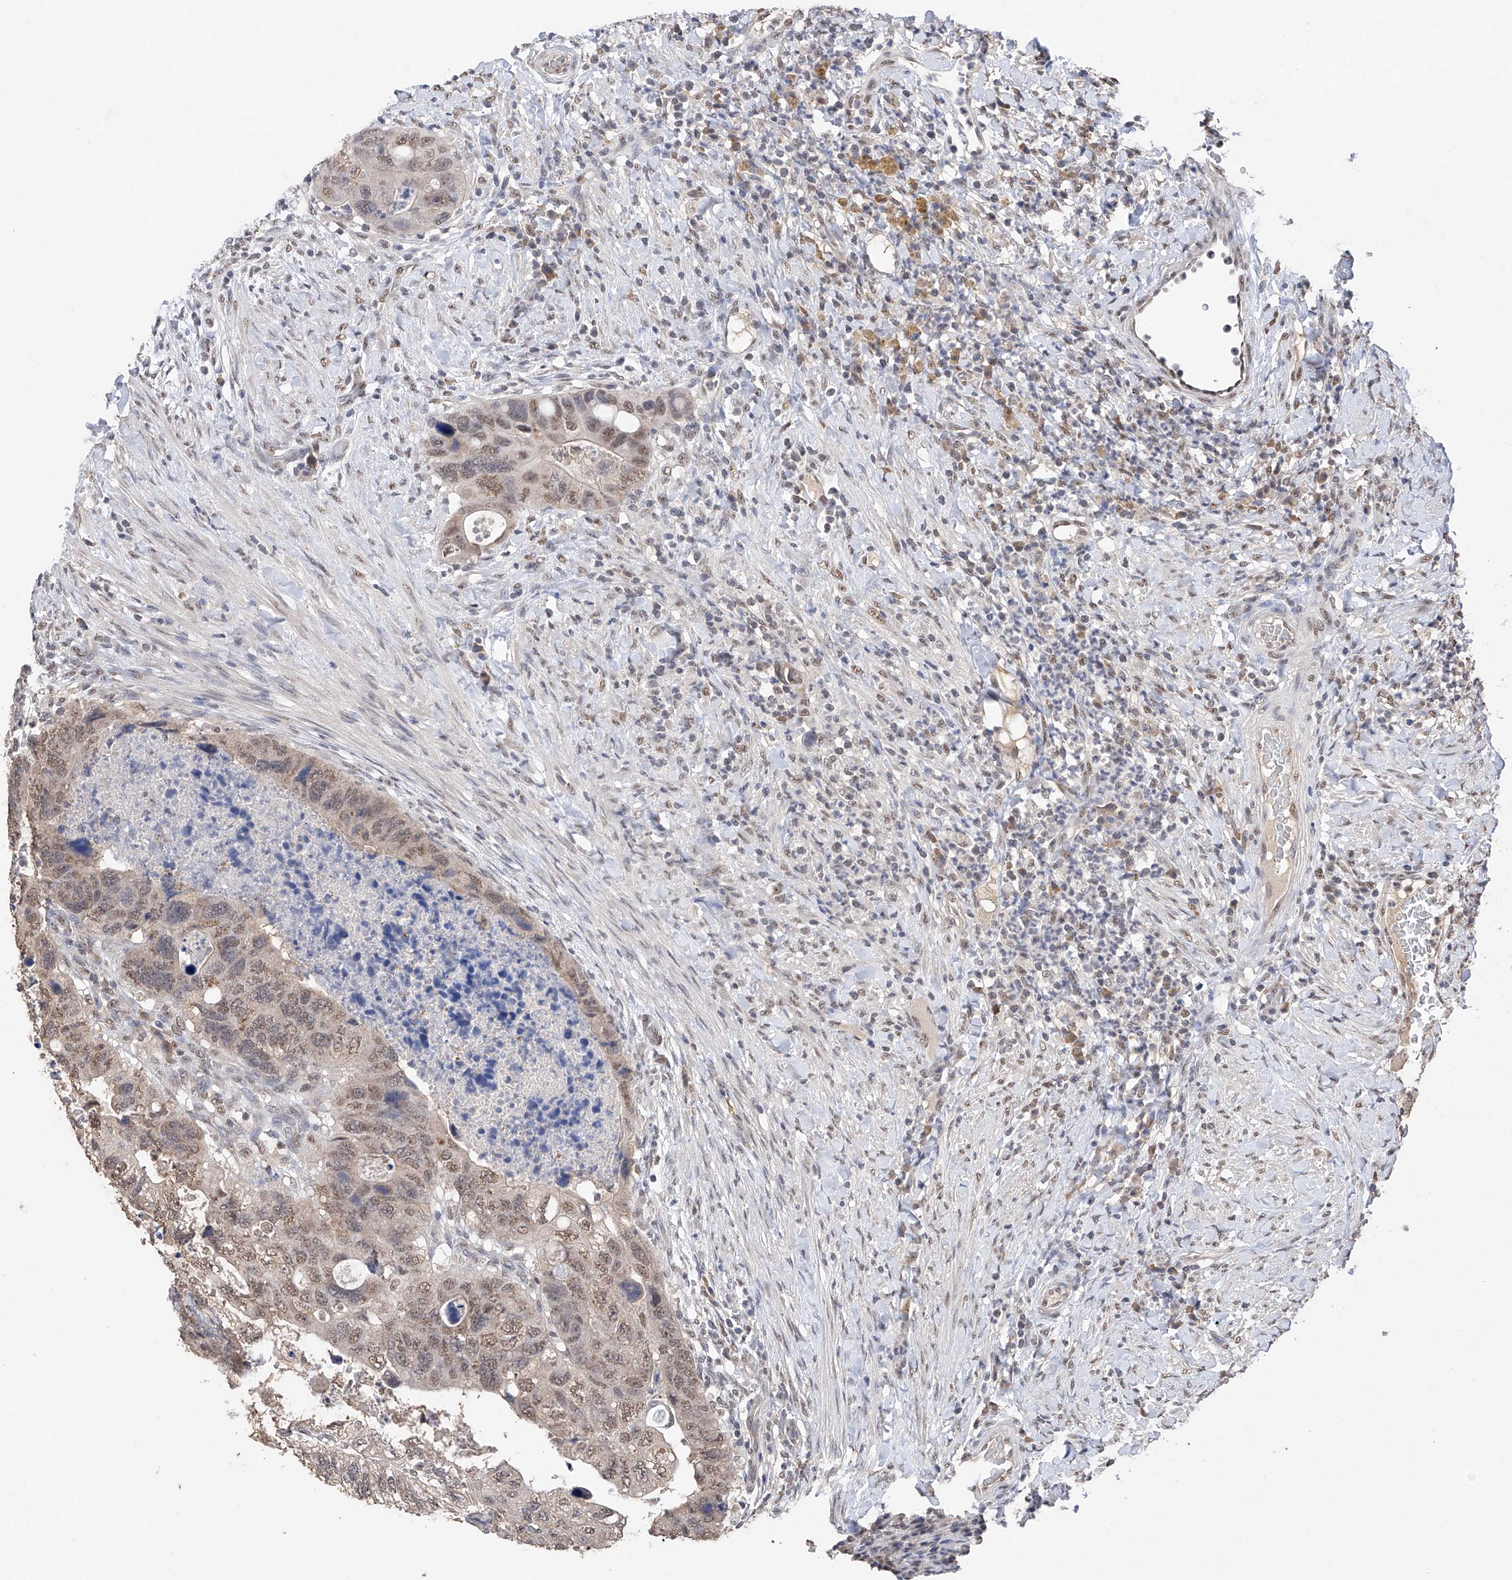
{"staining": {"intensity": "weak", "quantity": "25%-75%", "location": "nuclear"}, "tissue": "colorectal cancer", "cell_type": "Tumor cells", "image_type": "cancer", "snomed": [{"axis": "morphology", "description": "Adenocarcinoma, NOS"}, {"axis": "topography", "description": "Rectum"}], "caption": "IHC histopathology image of human colorectal cancer (adenocarcinoma) stained for a protein (brown), which exhibits low levels of weak nuclear expression in approximately 25%-75% of tumor cells.", "gene": "DMAP1", "patient": {"sex": "male", "age": 59}}